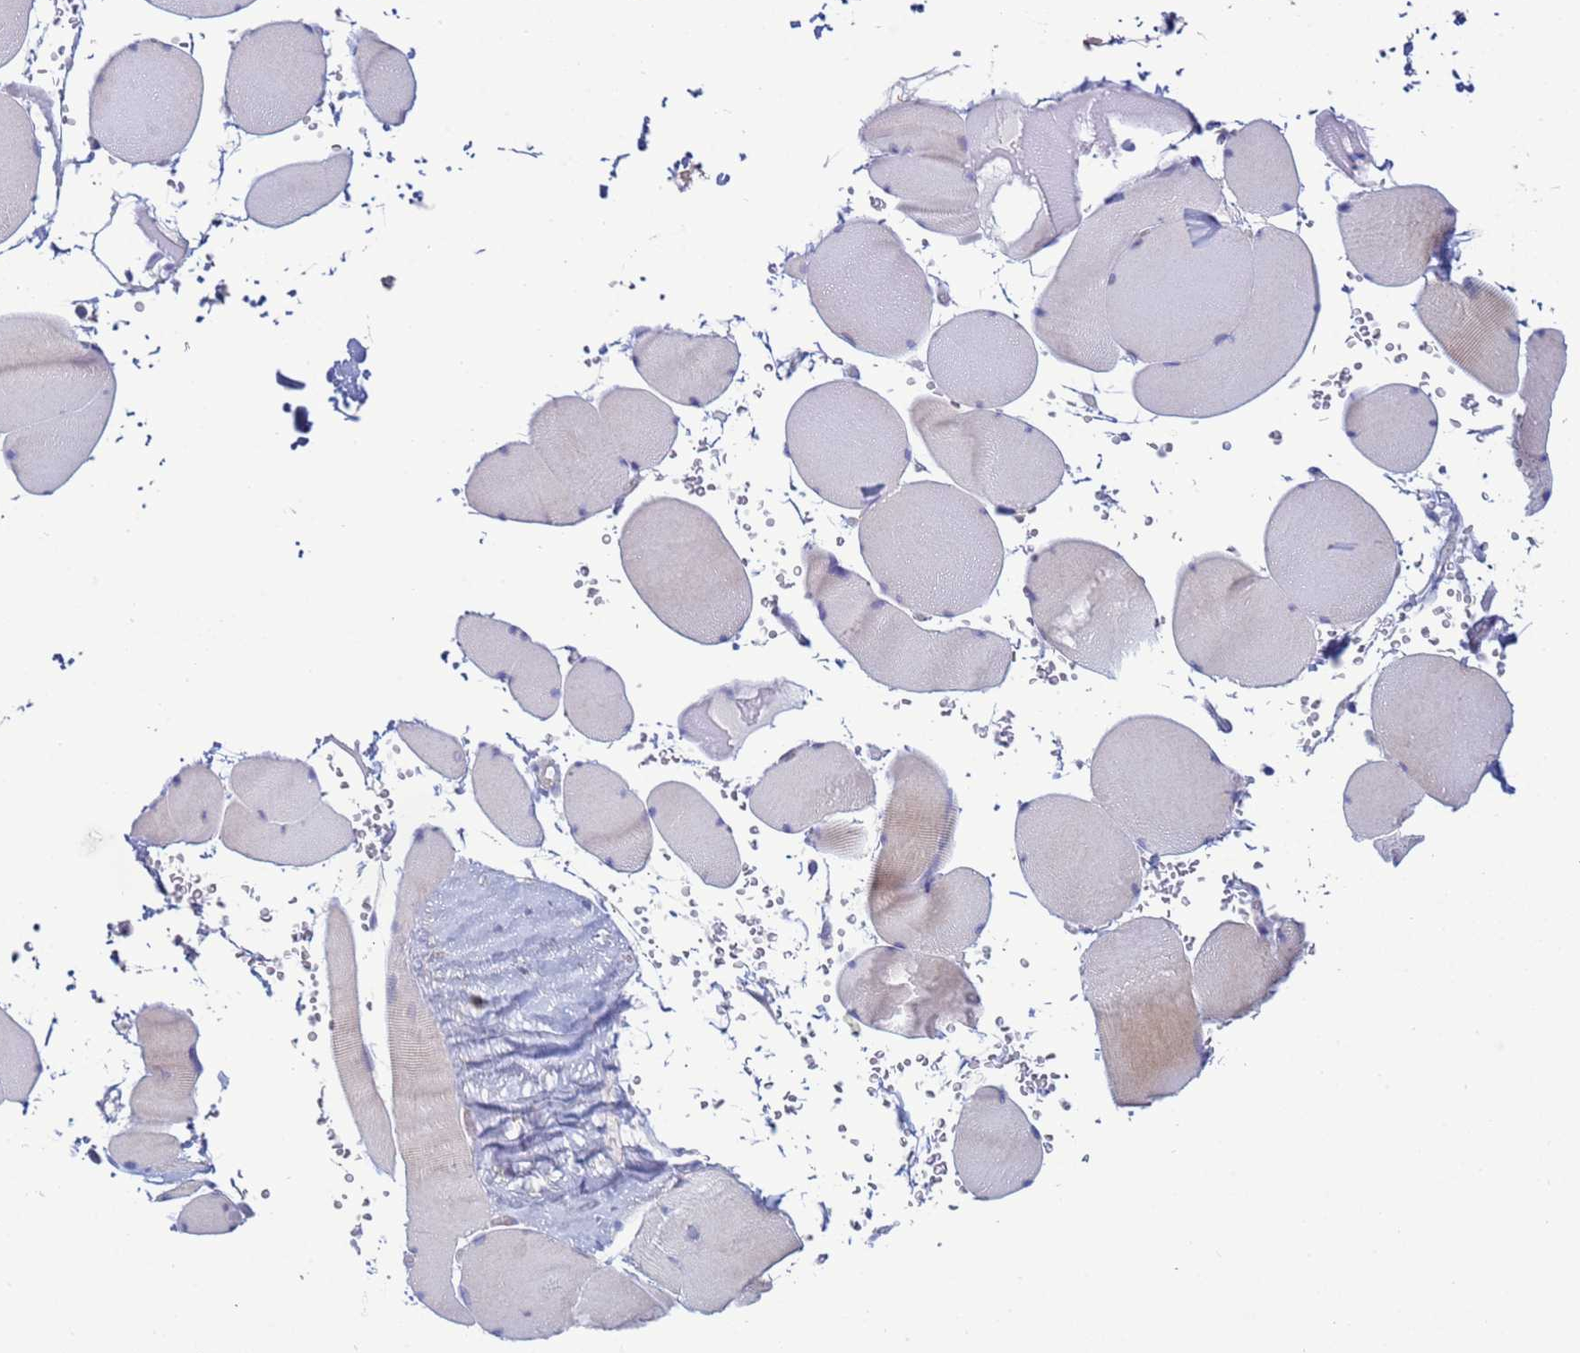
{"staining": {"intensity": "weak", "quantity": "<25%", "location": "cytoplasmic/membranous"}, "tissue": "skeletal muscle", "cell_type": "Myocytes", "image_type": "normal", "snomed": [{"axis": "morphology", "description": "Normal tissue, NOS"}, {"axis": "topography", "description": "Skeletal muscle"}, {"axis": "topography", "description": "Head-Neck"}], "caption": "Immunohistochemical staining of unremarkable skeletal muscle exhibits no significant staining in myocytes. Brightfield microscopy of immunohistochemistry (IHC) stained with DAB (3,3'-diaminobenzidine) (brown) and hematoxylin (blue), captured at high magnification.", "gene": "TRPC6", "patient": {"sex": "male", "age": 66}}